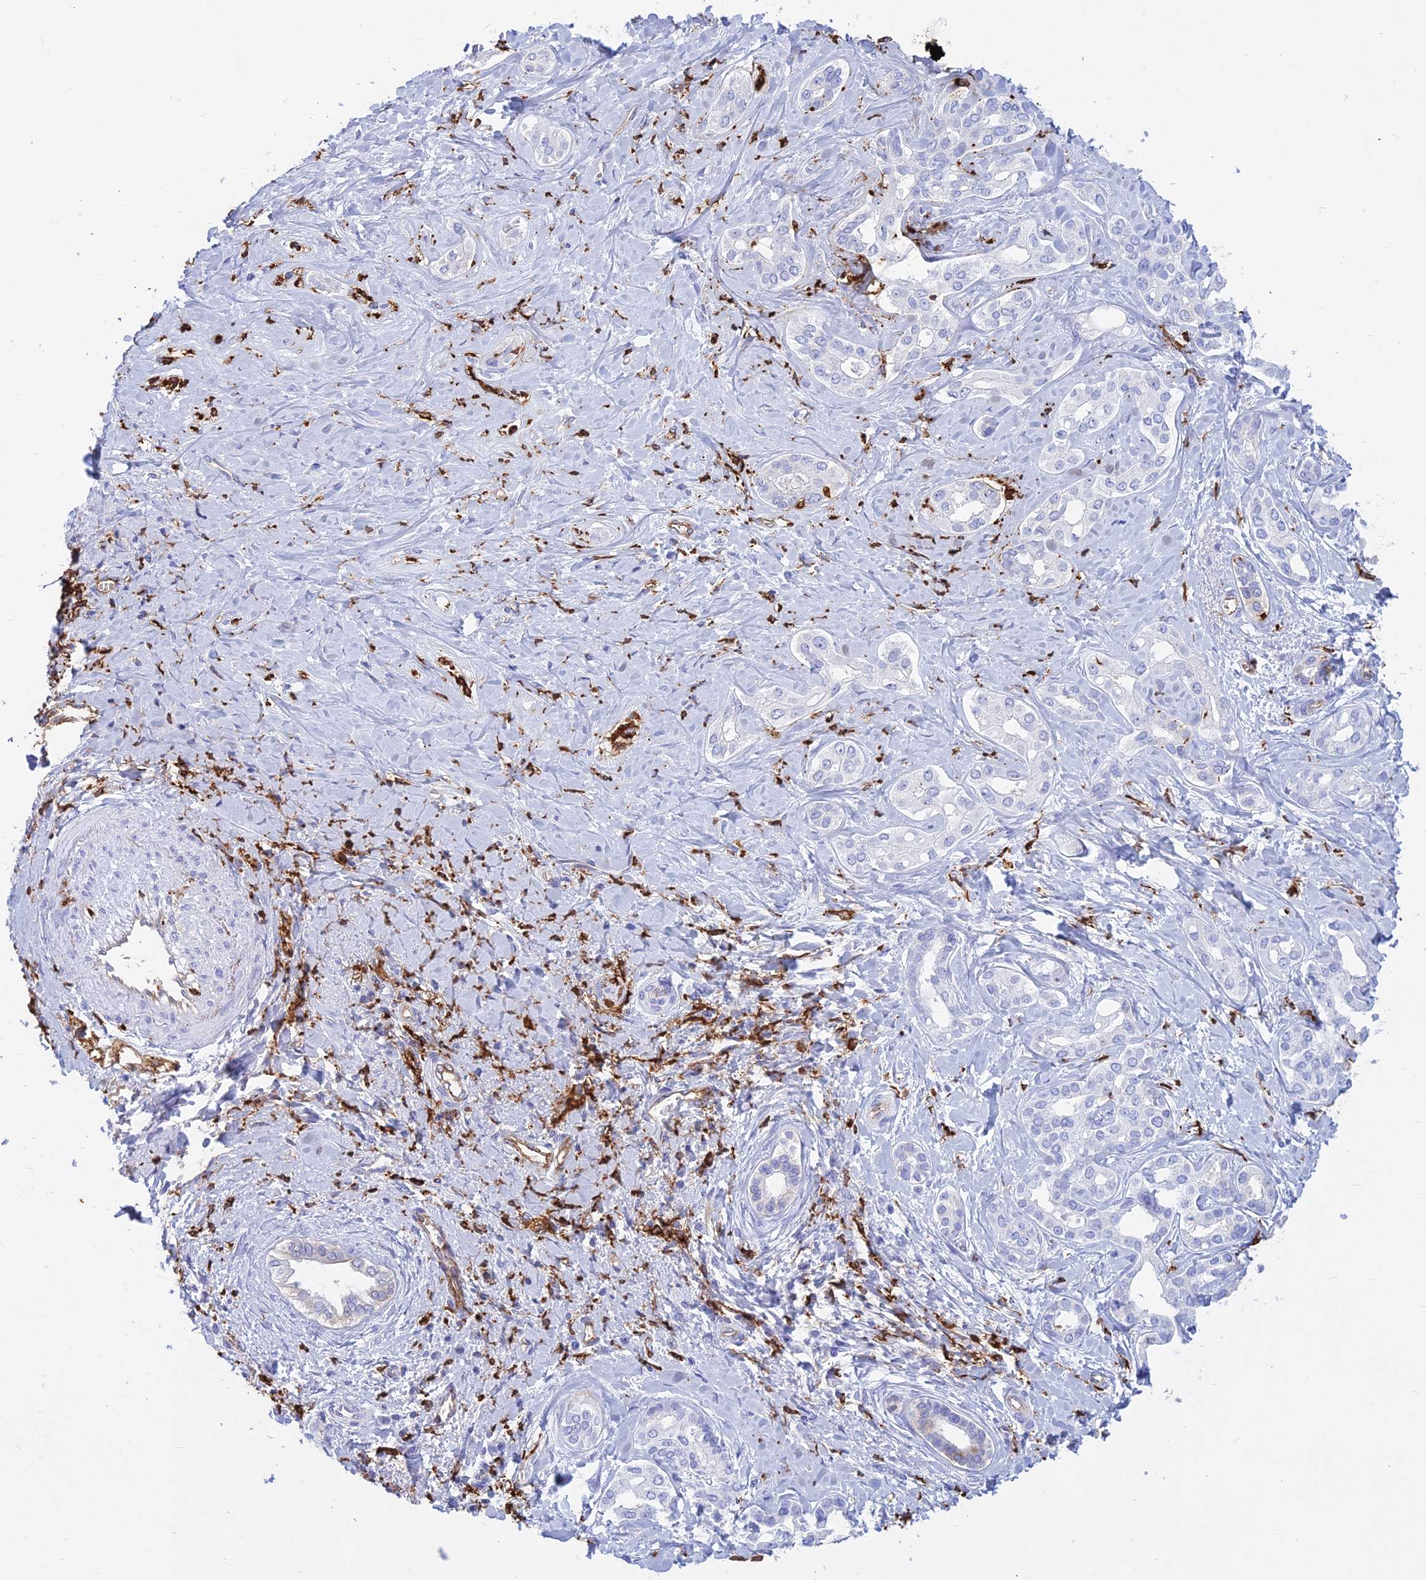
{"staining": {"intensity": "negative", "quantity": "none", "location": "none"}, "tissue": "liver cancer", "cell_type": "Tumor cells", "image_type": "cancer", "snomed": [{"axis": "morphology", "description": "Cholangiocarcinoma"}, {"axis": "topography", "description": "Liver"}], "caption": "The immunohistochemistry (IHC) image has no significant positivity in tumor cells of liver cancer (cholangiocarcinoma) tissue.", "gene": "HLA-DRB1", "patient": {"sex": "female", "age": 77}}